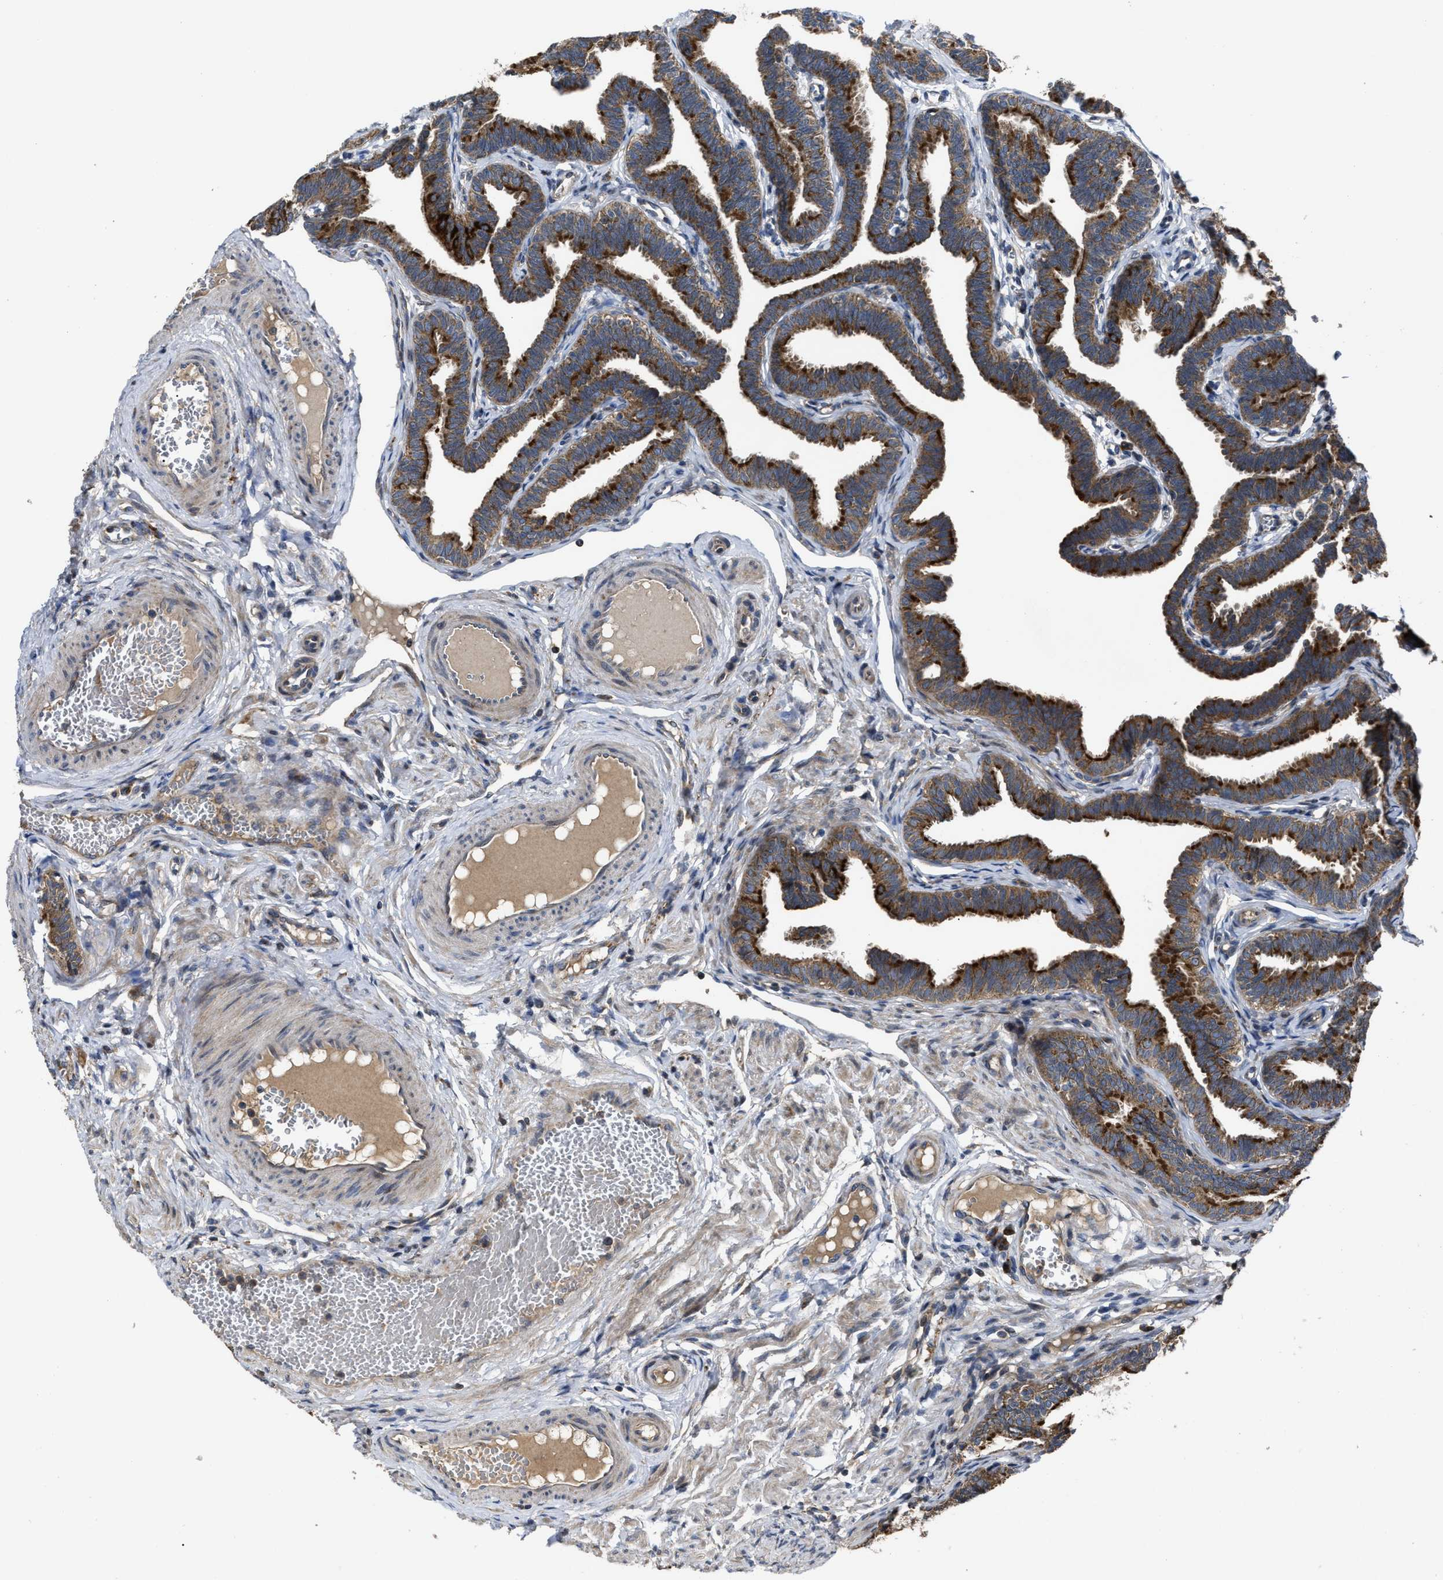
{"staining": {"intensity": "strong", "quantity": ">75%", "location": "cytoplasmic/membranous"}, "tissue": "fallopian tube", "cell_type": "Glandular cells", "image_type": "normal", "snomed": [{"axis": "morphology", "description": "Normal tissue, NOS"}, {"axis": "topography", "description": "Fallopian tube"}, {"axis": "topography", "description": "Ovary"}], "caption": "Protein analysis of unremarkable fallopian tube reveals strong cytoplasmic/membranous positivity in about >75% of glandular cells. (DAB IHC, brown staining for protein, blue staining for nuclei).", "gene": "PASK", "patient": {"sex": "female", "age": 23}}